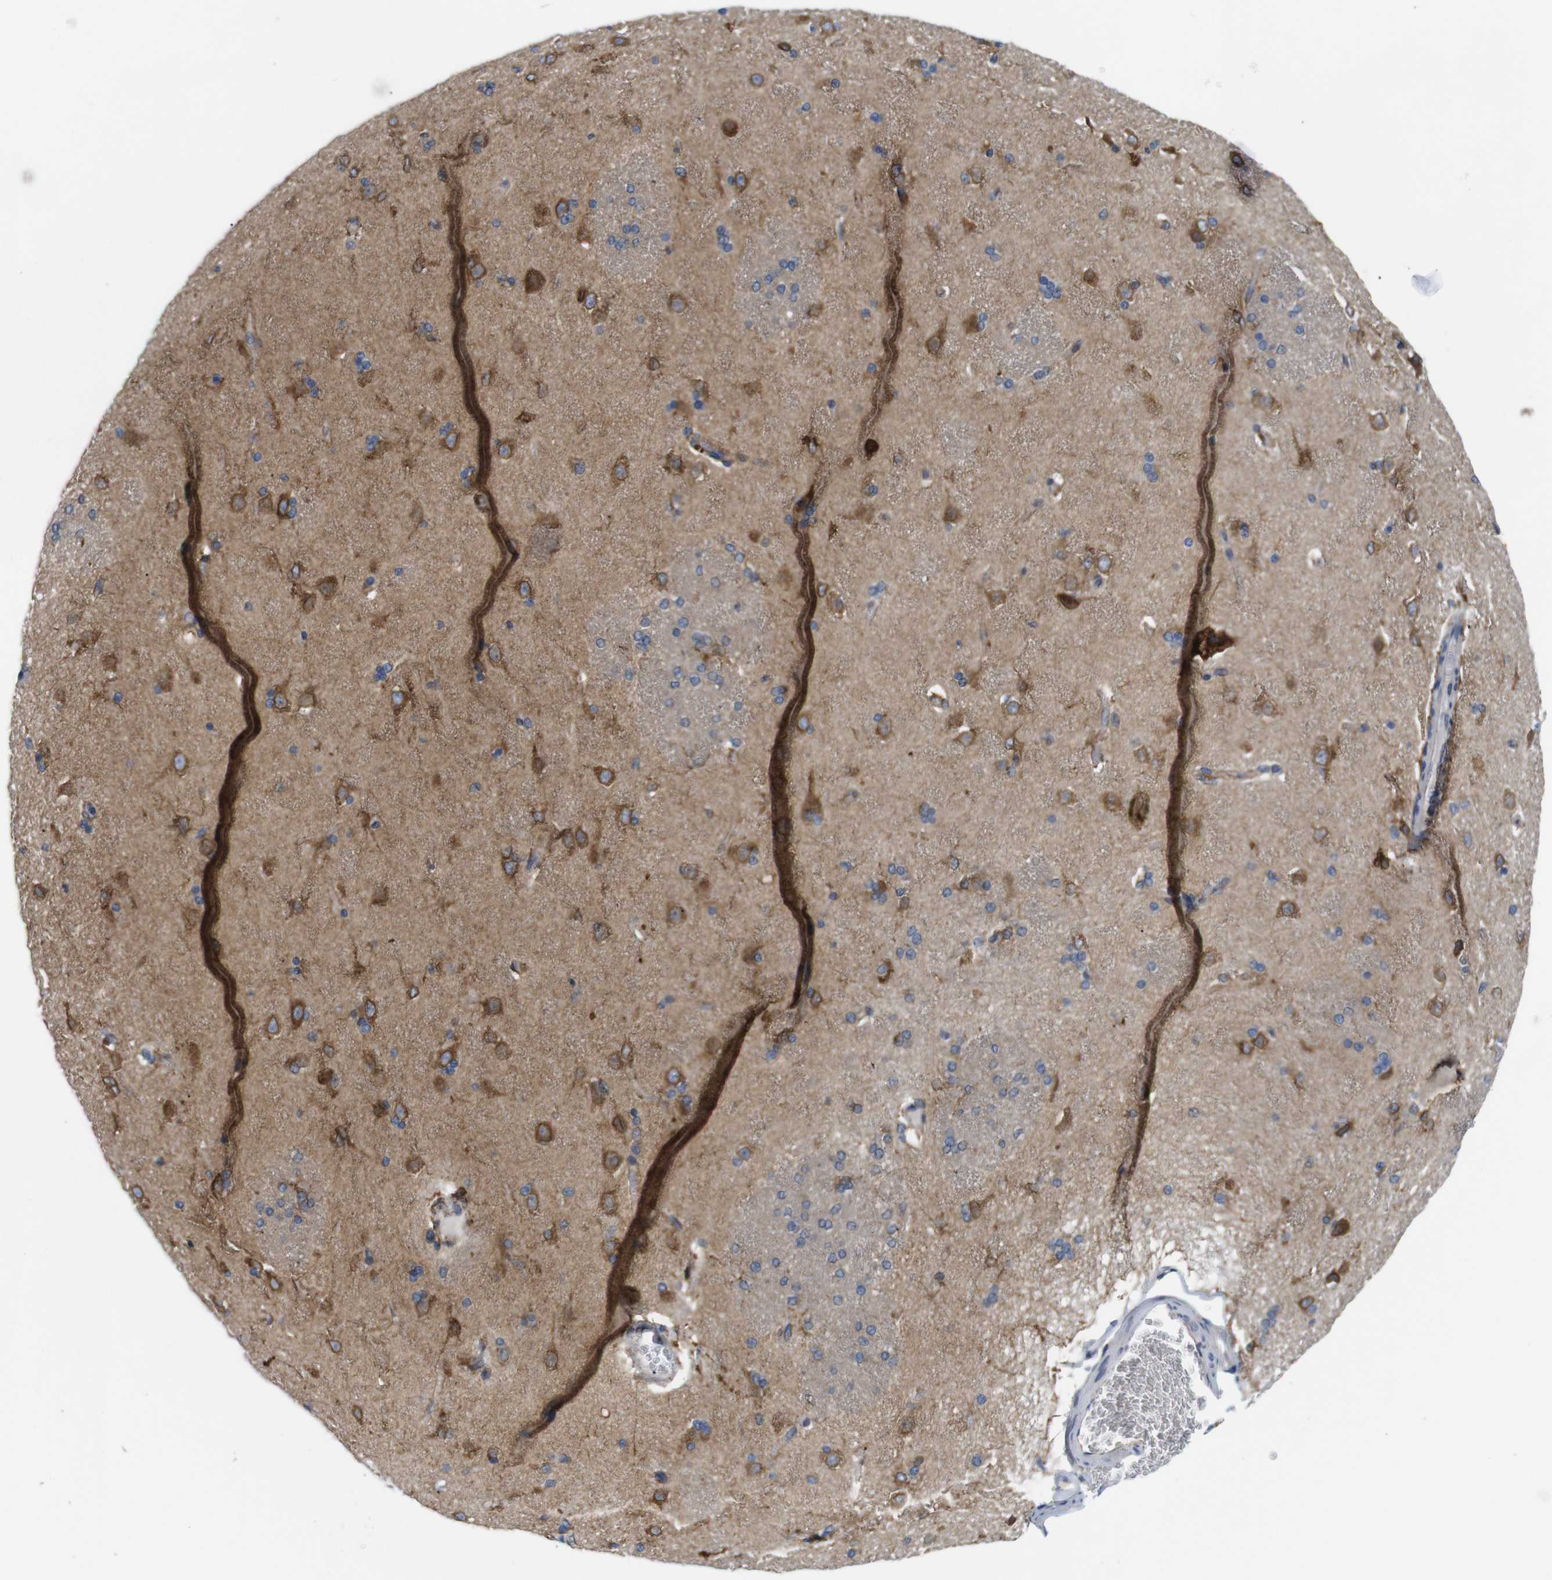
{"staining": {"intensity": "moderate", "quantity": "25%-75%", "location": "cytoplasmic/membranous"}, "tissue": "caudate", "cell_type": "Glial cells", "image_type": "normal", "snomed": [{"axis": "morphology", "description": "Normal tissue, NOS"}, {"axis": "topography", "description": "Lateral ventricle wall"}], "caption": "A brown stain shows moderate cytoplasmic/membranous expression of a protein in glial cells of benign human caudate. The staining is performed using DAB brown chromogen to label protein expression. The nuclei are counter-stained blue using hematoxylin.", "gene": "HACD3", "patient": {"sex": "female", "age": 19}}